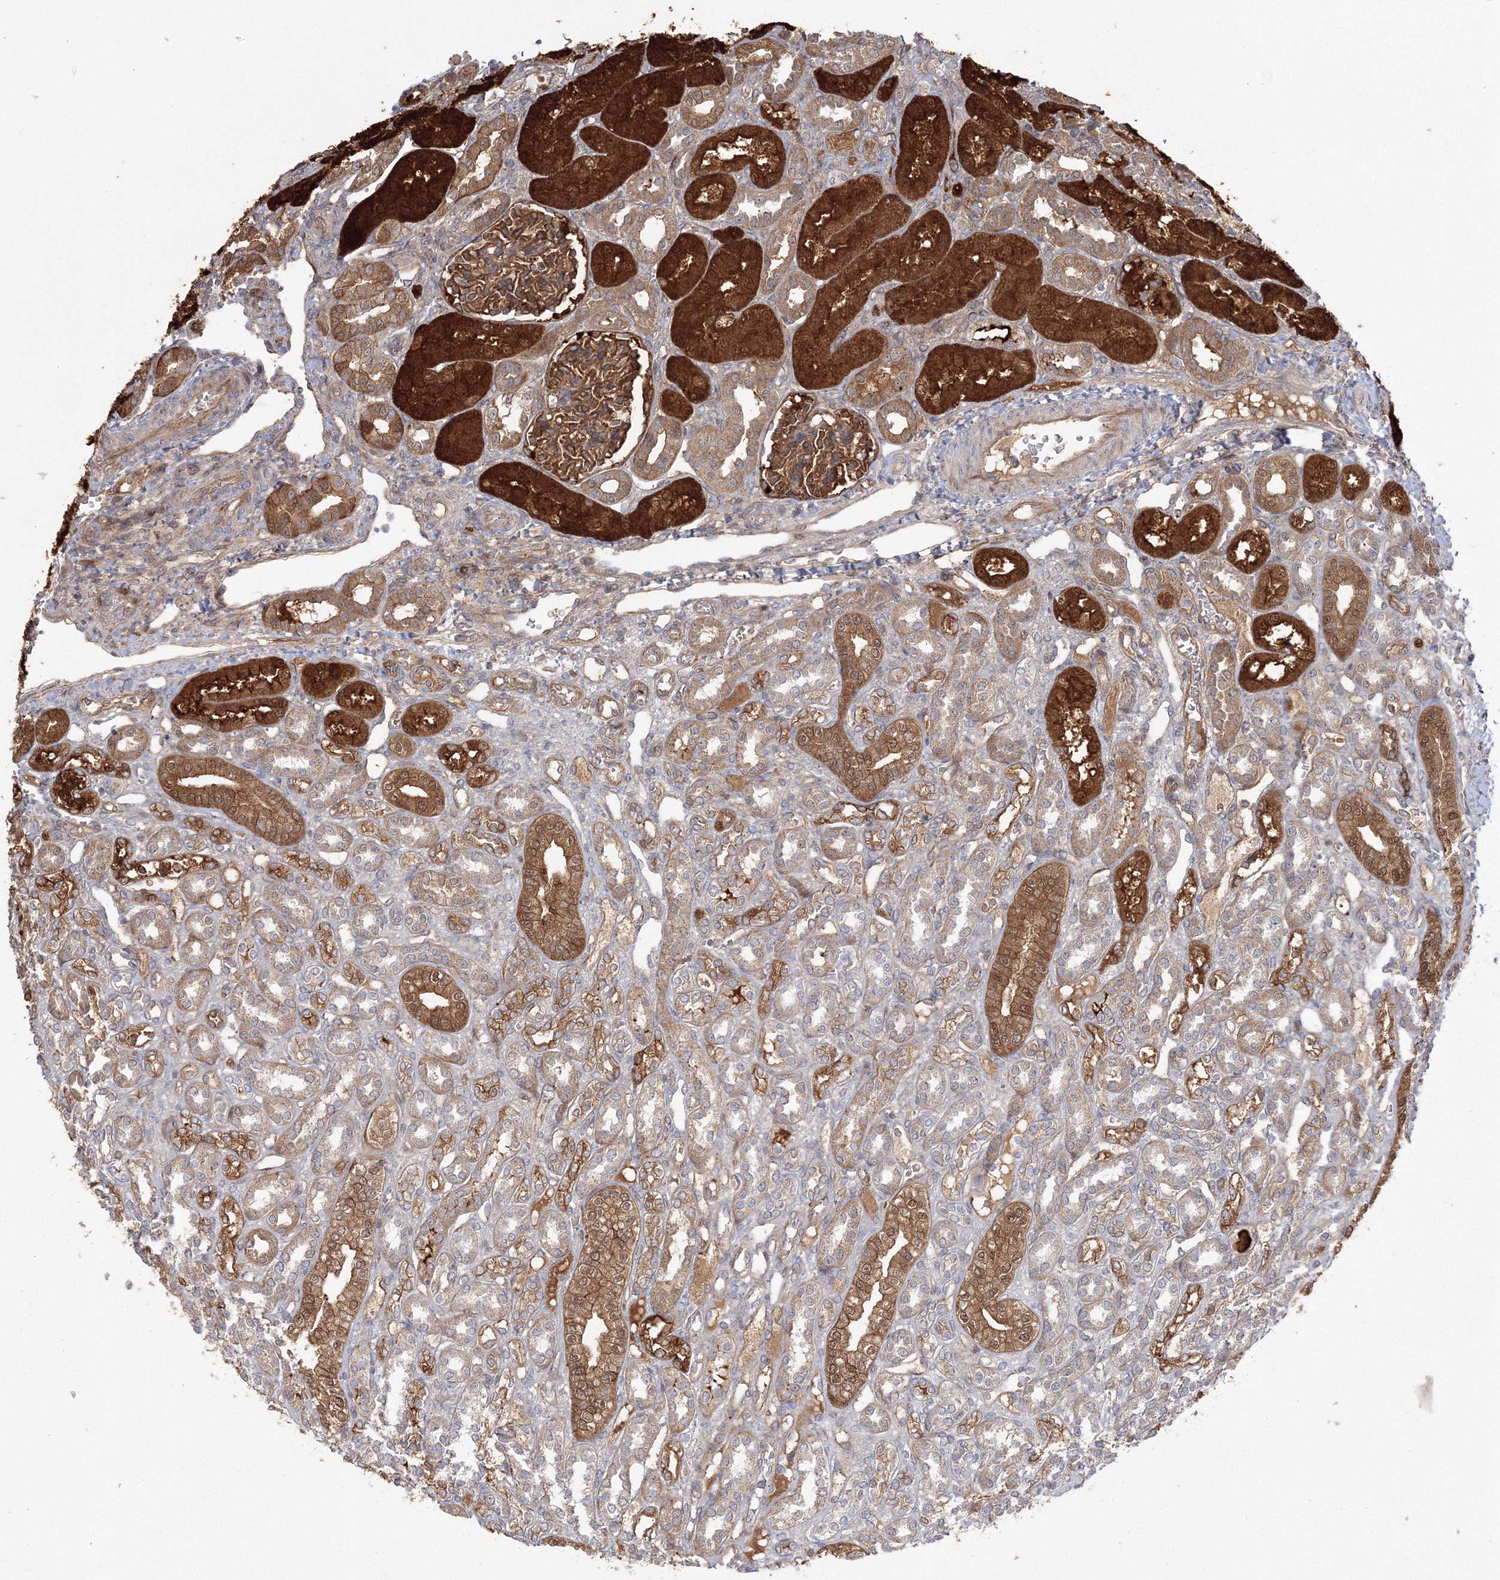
{"staining": {"intensity": "moderate", "quantity": ">75%", "location": "cytoplasmic/membranous"}, "tissue": "kidney", "cell_type": "Cells in glomeruli", "image_type": "normal", "snomed": [{"axis": "morphology", "description": "Normal tissue, NOS"}, {"axis": "morphology", "description": "Neoplasm, malignant, NOS"}, {"axis": "topography", "description": "Kidney"}], "caption": "The image reveals a brown stain indicating the presence of a protein in the cytoplasmic/membranous of cells in glomeruli in kidney.", "gene": "NPM3", "patient": {"sex": "female", "age": 1}}